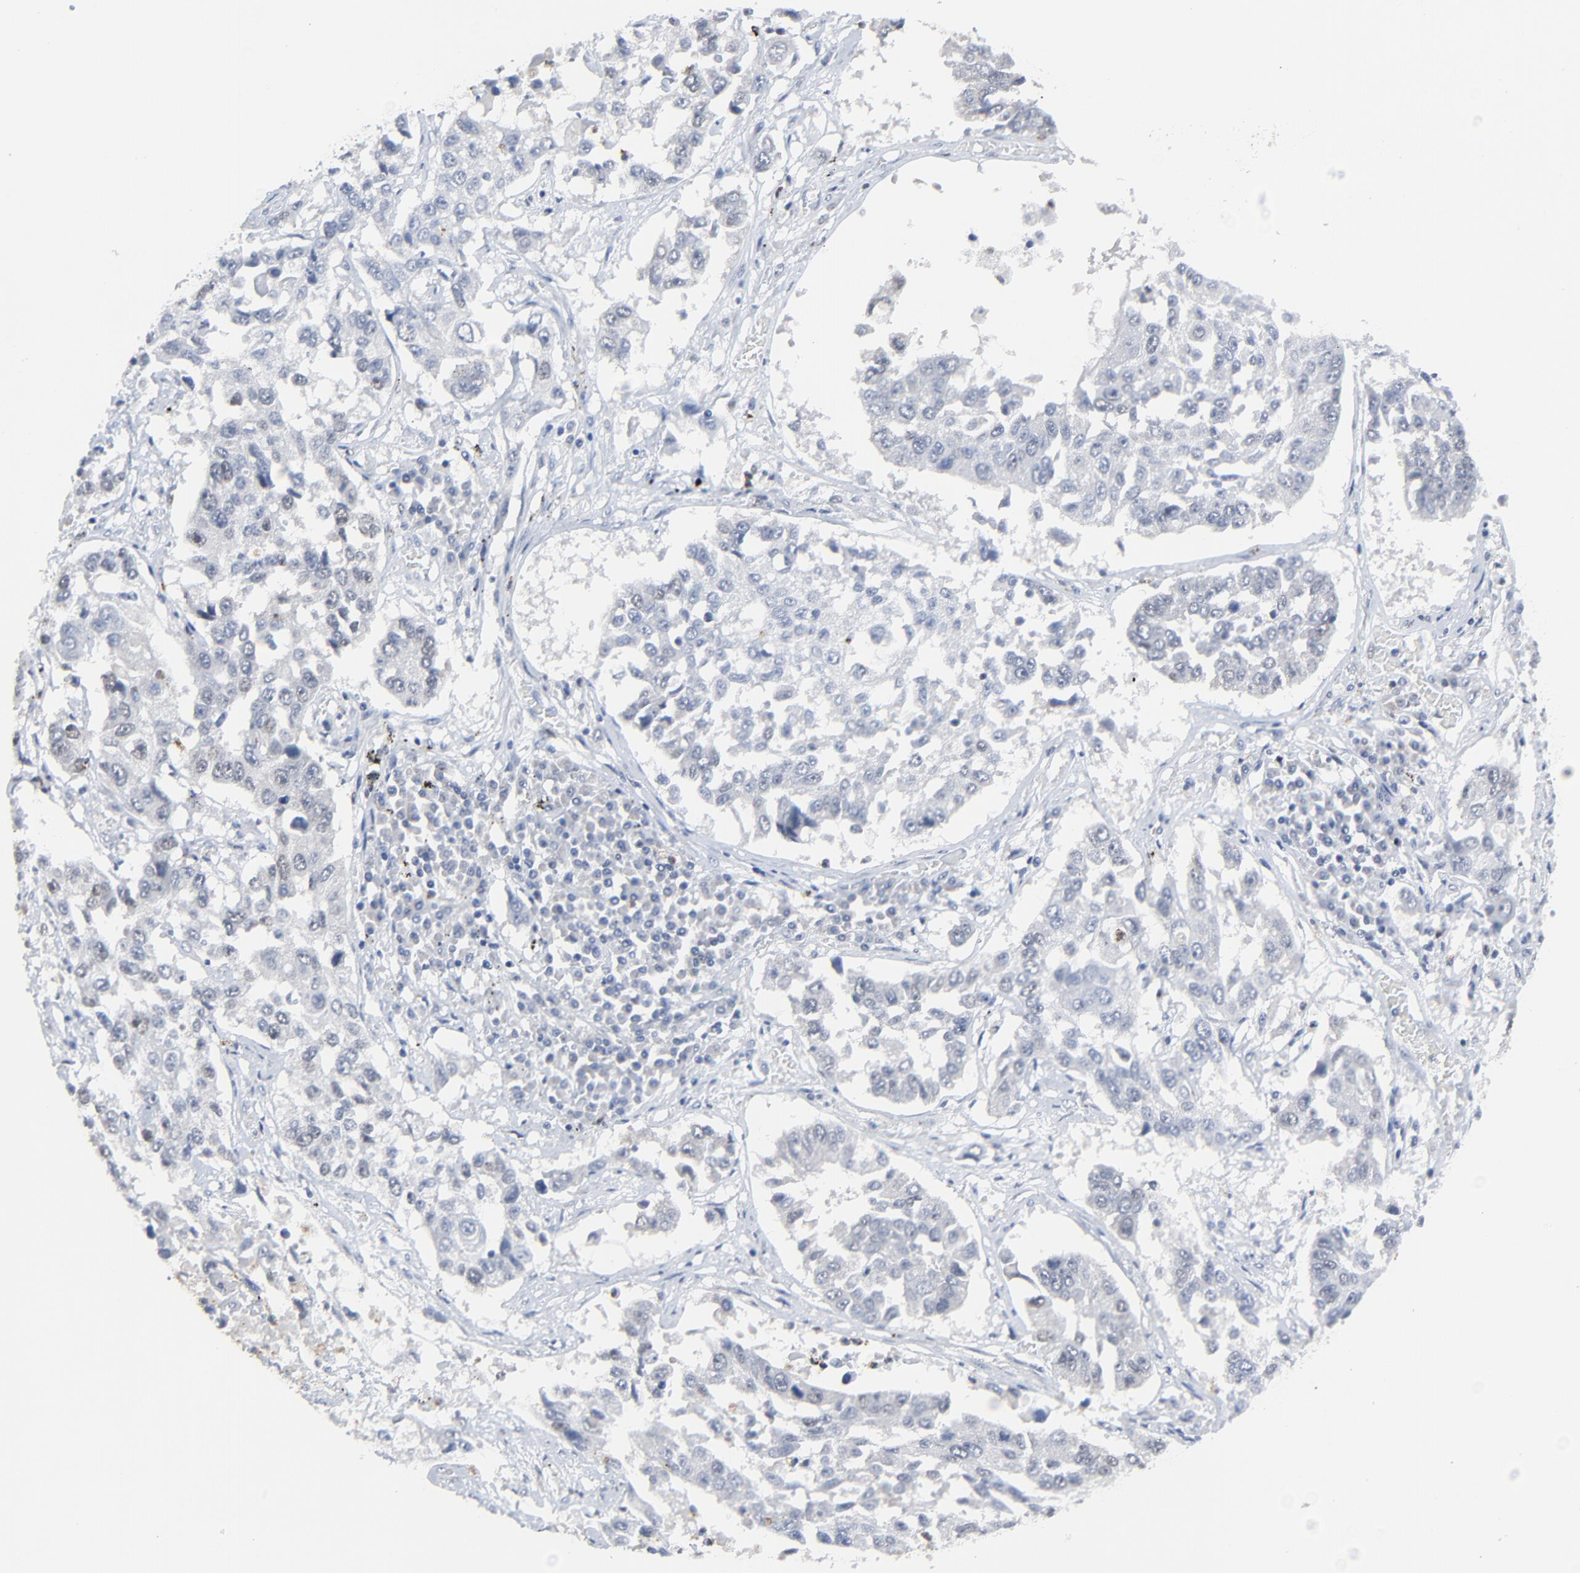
{"staining": {"intensity": "negative", "quantity": "none", "location": "none"}, "tissue": "lung cancer", "cell_type": "Tumor cells", "image_type": "cancer", "snomed": [{"axis": "morphology", "description": "Squamous cell carcinoma, NOS"}, {"axis": "topography", "description": "Lung"}], "caption": "DAB (3,3'-diaminobenzidine) immunohistochemical staining of squamous cell carcinoma (lung) demonstrates no significant expression in tumor cells. The staining was performed using DAB to visualize the protein expression in brown, while the nuclei were stained in blue with hematoxylin (Magnification: 20x).", "gene": "BIRC3", "patient": {"sex": "male", "age": 71}}